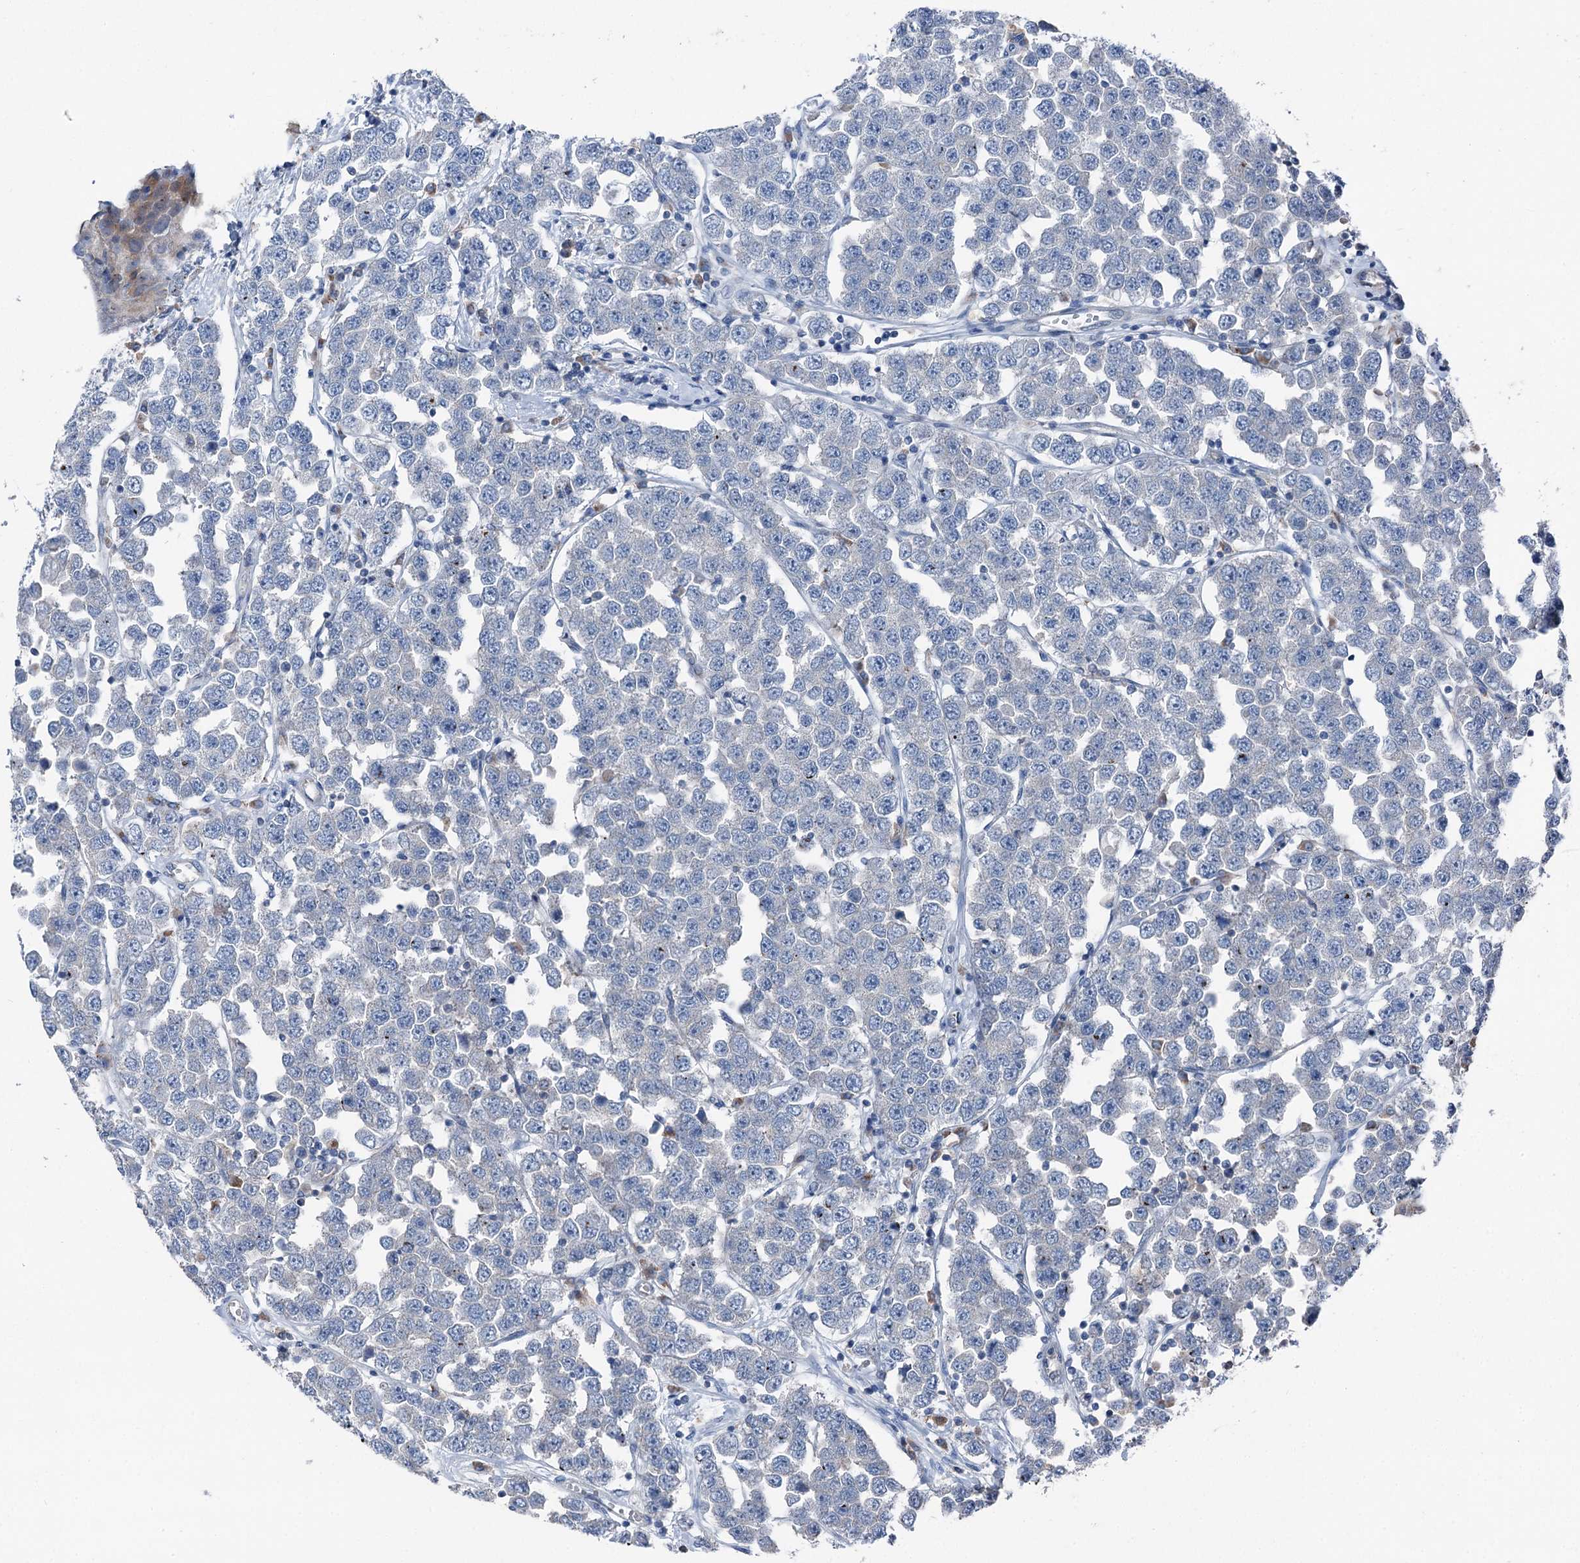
{"staining": {"intensity": "negative", "quantity": "none", "location": "none"}, "tissue": "testis cancer", "cell_type": "Tumor cells", "image_type": "cancer", "snomed": [{"axis": "morphology", "description": "Seminoma, NOS"}, {"axis": "topography", "description": "Testis"}], "caption": "Testis seminoma was stained to show a protein in brown. There is no significant staining in tumor cells.", "gene": "RUFY1", "patient": {"sex": "male", "age": 28}}